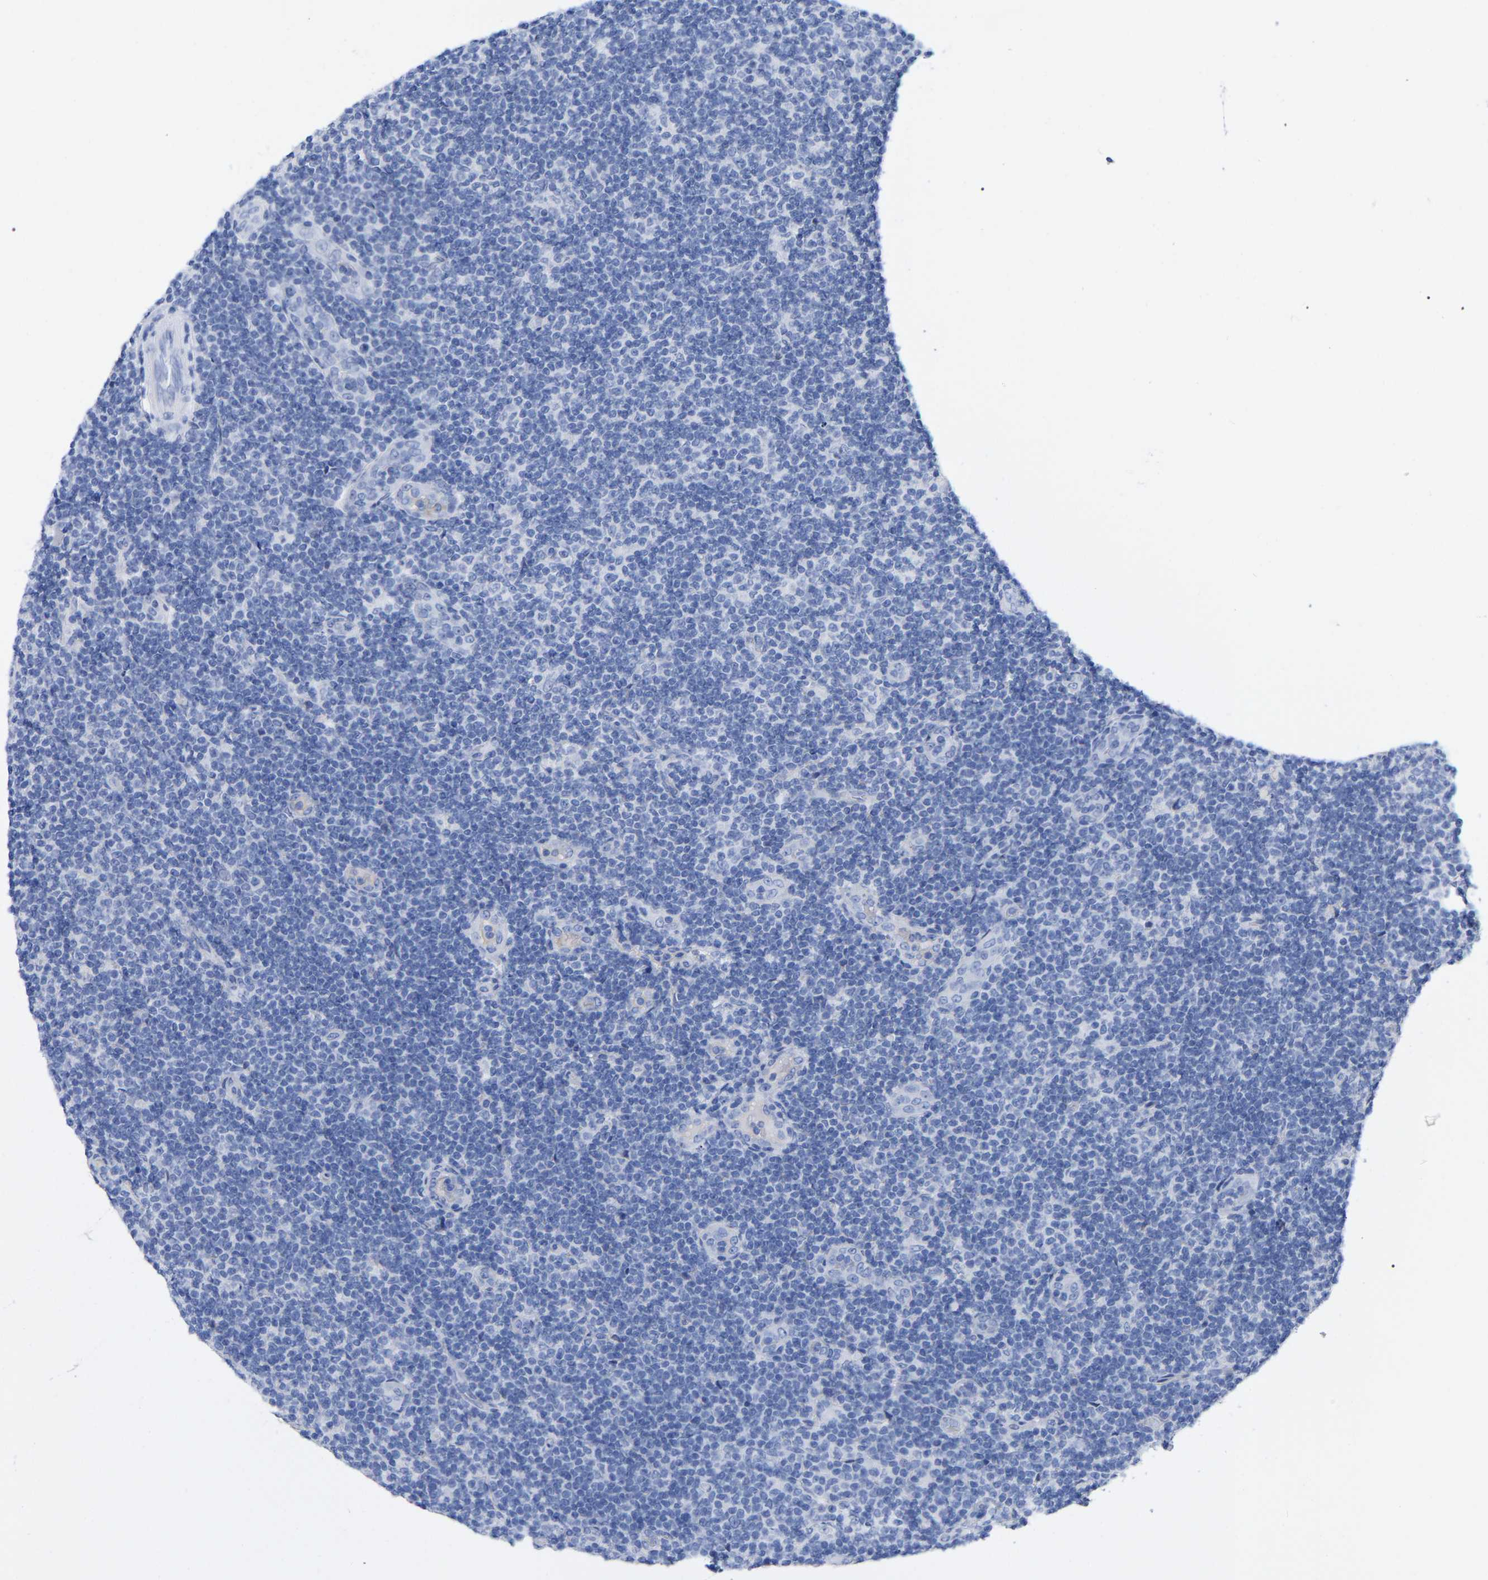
{"staining": {"intensity": "negative", "quantity": "none", "location": "none"}, "tissue": "lymphoma", "cell_type": "Tumor cells", "image_type": "cancer", "snomed": [{"axis": "morphology", "description": "Malignant lymphoma, non-Hodgkin's type, Low grade"}, {"axis": "topography", "description": "Lymph node"}], "caption": "This is a photomicrograph of IHC staining of lymphoma, which shows no positivity in tumor cells.", "gene": "HAPLN1", "patient": {"sex": "male", "age": 83}}